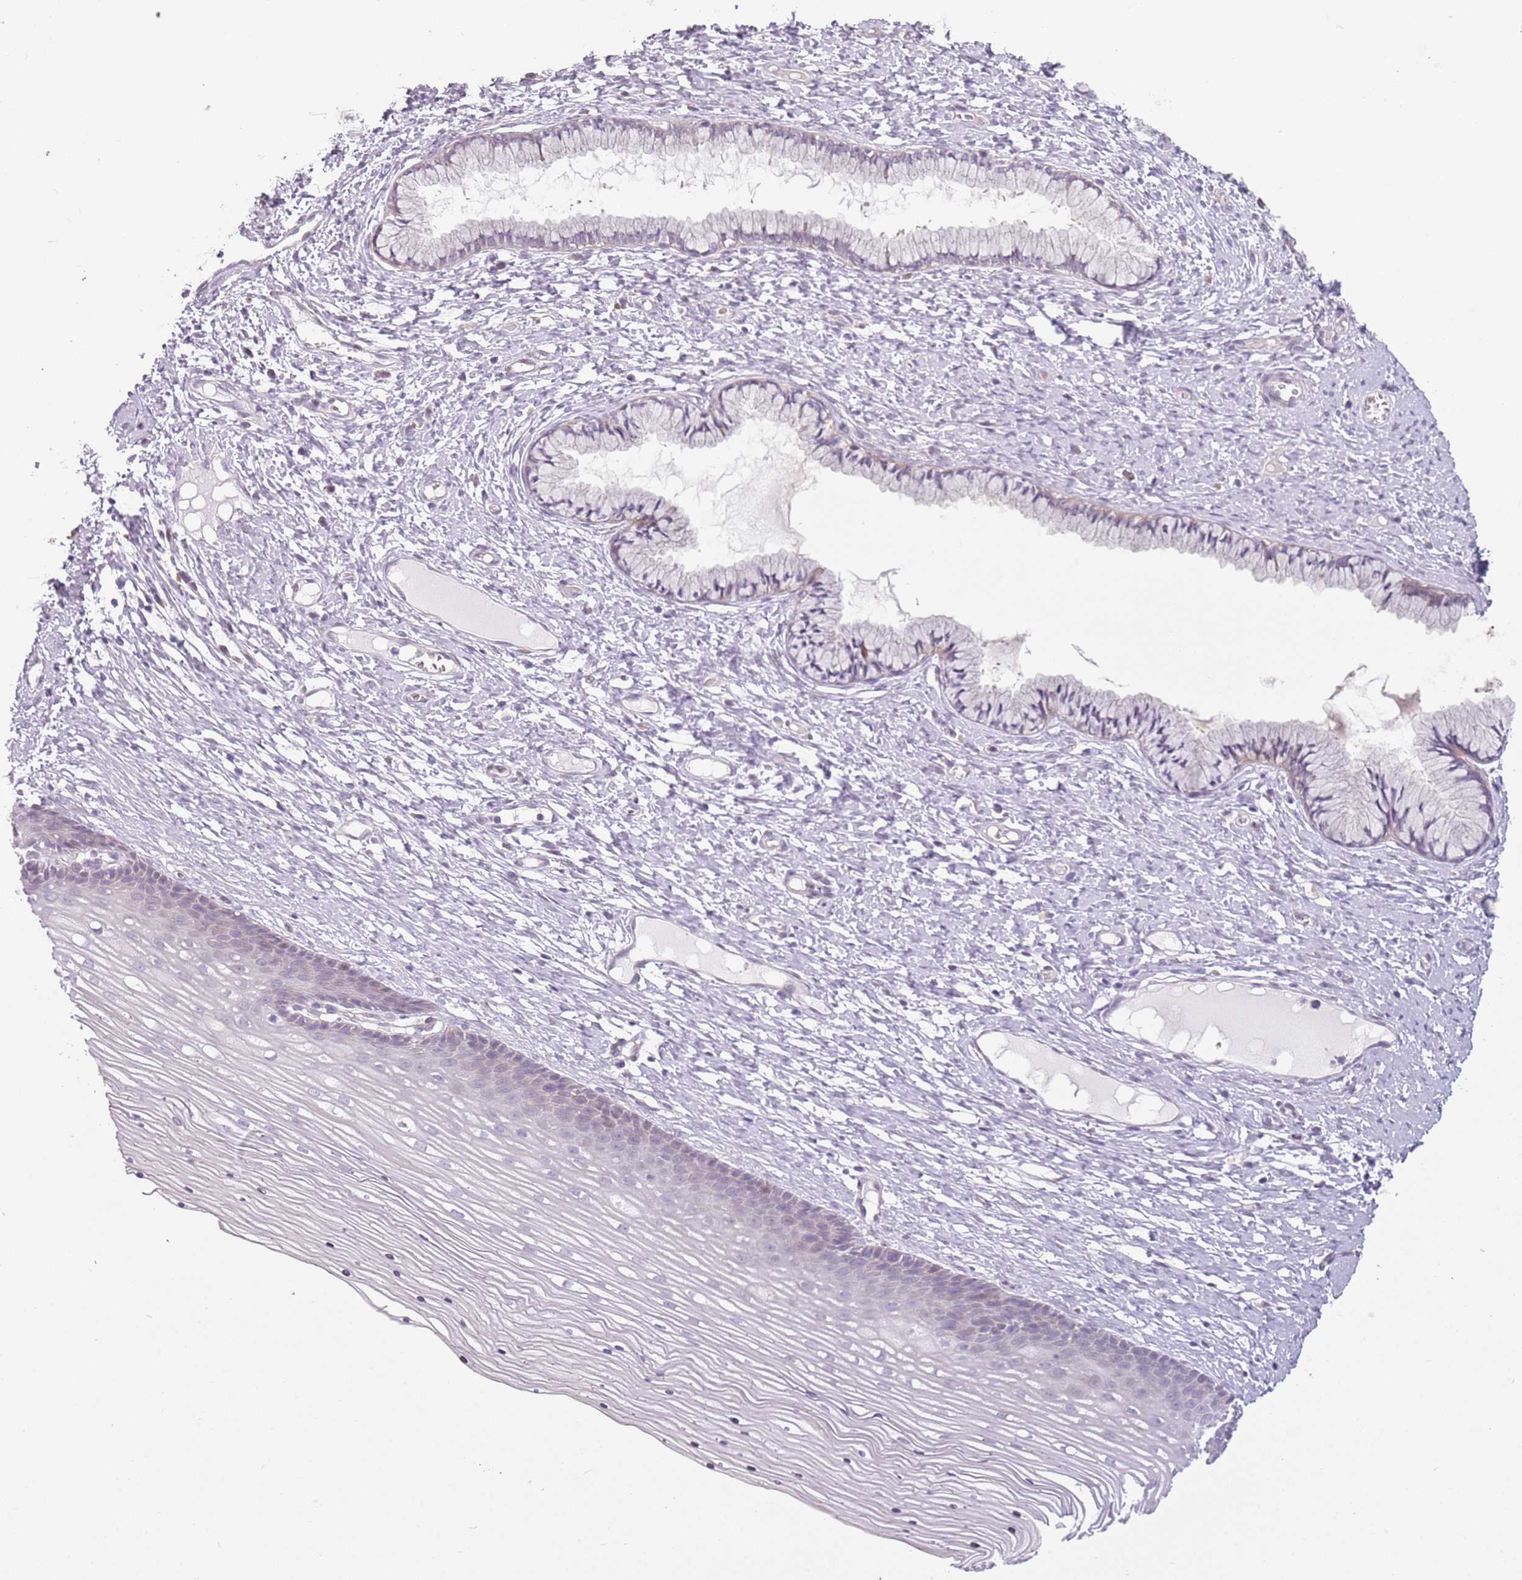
{"staining": {"intensity": "weak", "quantity": "<25%", "location": "cytoplasmic/membranous"}, "tissue": "cervix", "cell_type": "Glandular cells", "image_type": "normal", "snomed": [{"axis": "morphology", "description": "Normal tissue, NOS"}, {"axis": "topography", "description": "Cervix"}], "caption": "This is an IHC photomicrograph of unremarkable human cervix. There is no expression in glandular cells.", "gene": "DEFB116", "patient": {"sex": "female", "age": 42}}